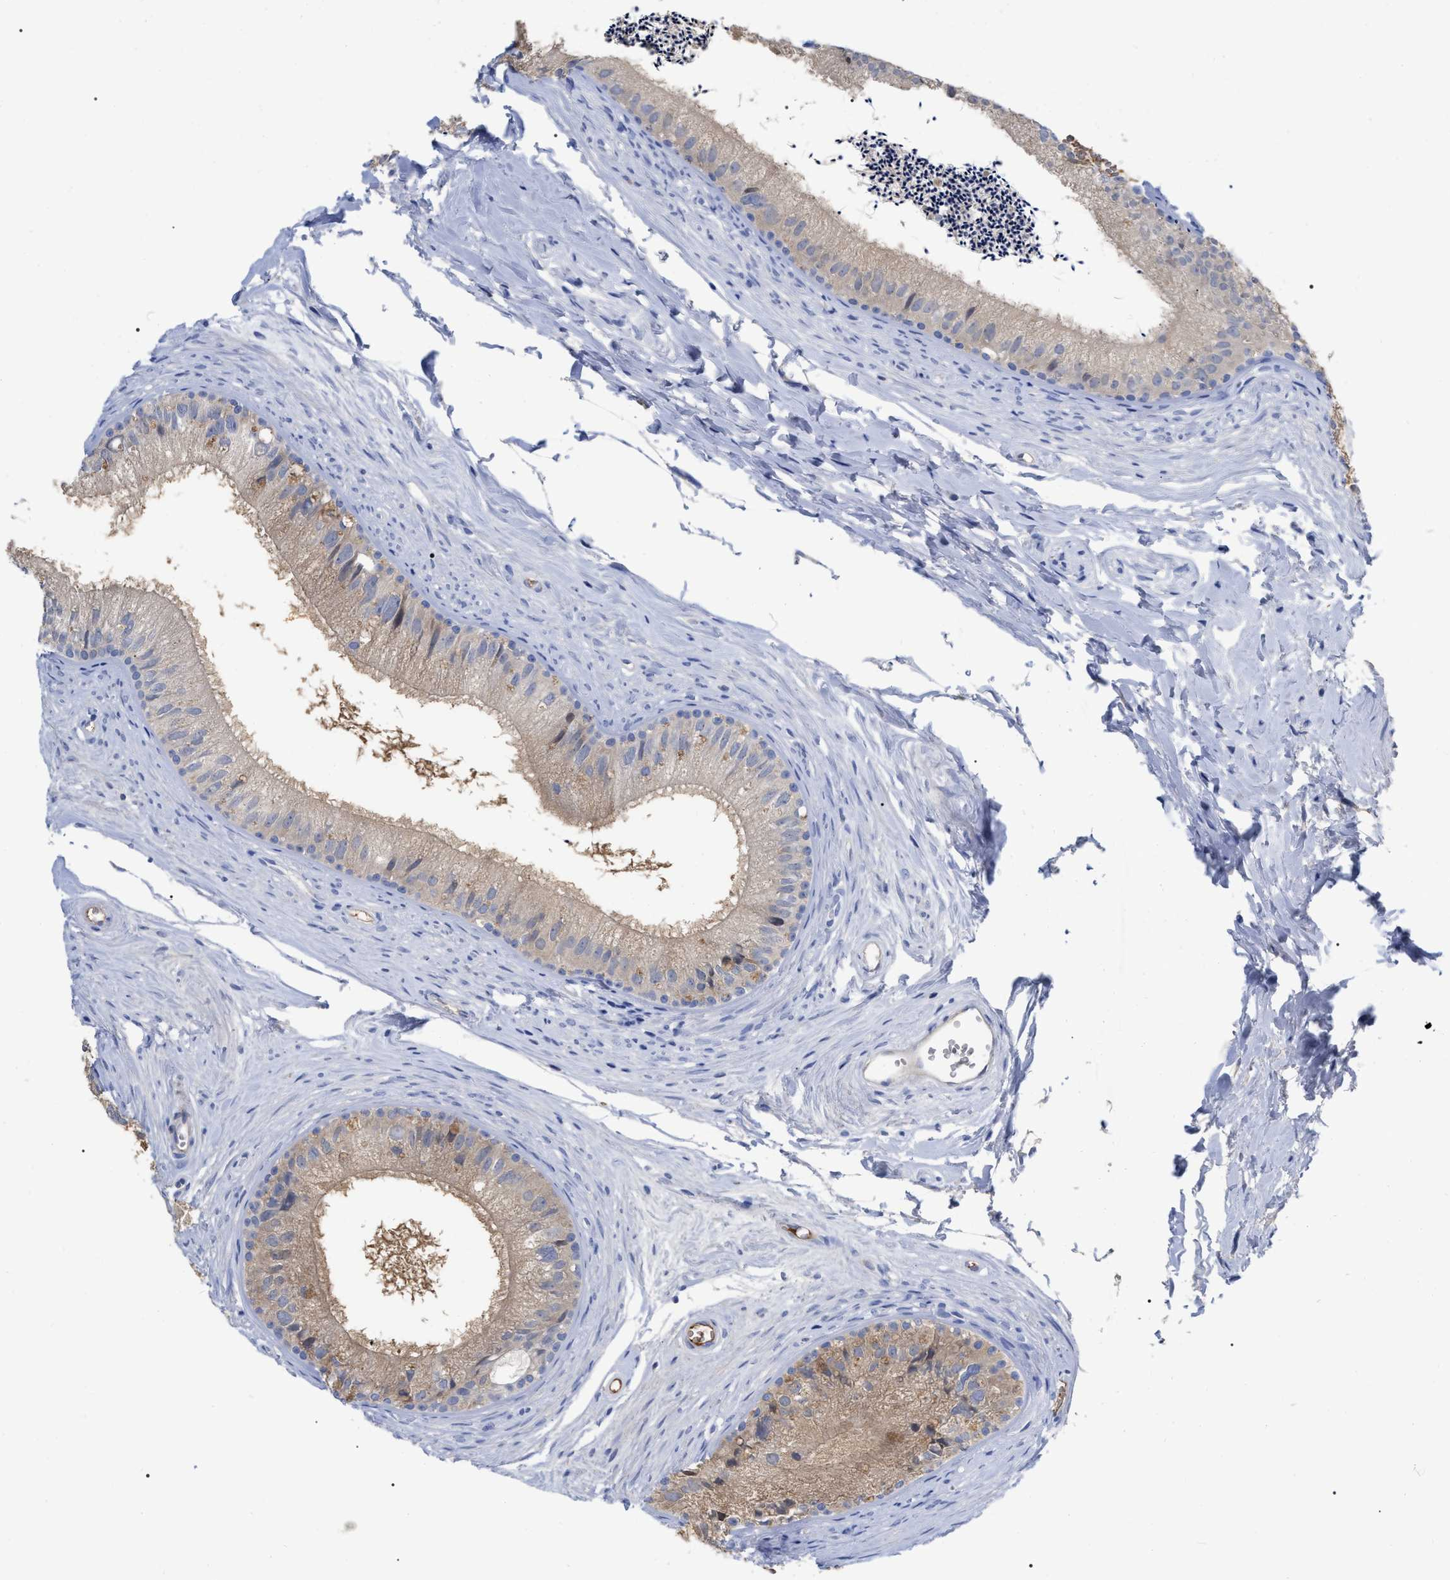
{"staining": {"intensity": "weak", "quantity": "25%-75%", "location": "cytoplasmic/membranous"}, "tissue": "epididymis", "cell_type": "Glandular cells", "image_type": "normal", "snomed": [{"axis": "morphology", "description": "Normal tissue, NOS"}, {"axis": "topography", "description": "Epididymis"}], "caption": "Epididymis stained with a brown dye demonstrates weak cytoplasmic/membranous positive staining in about 25%-75% of glandular cells.", "gene": "IGHV5", "patient": {"sex": "male", "age": 56}}